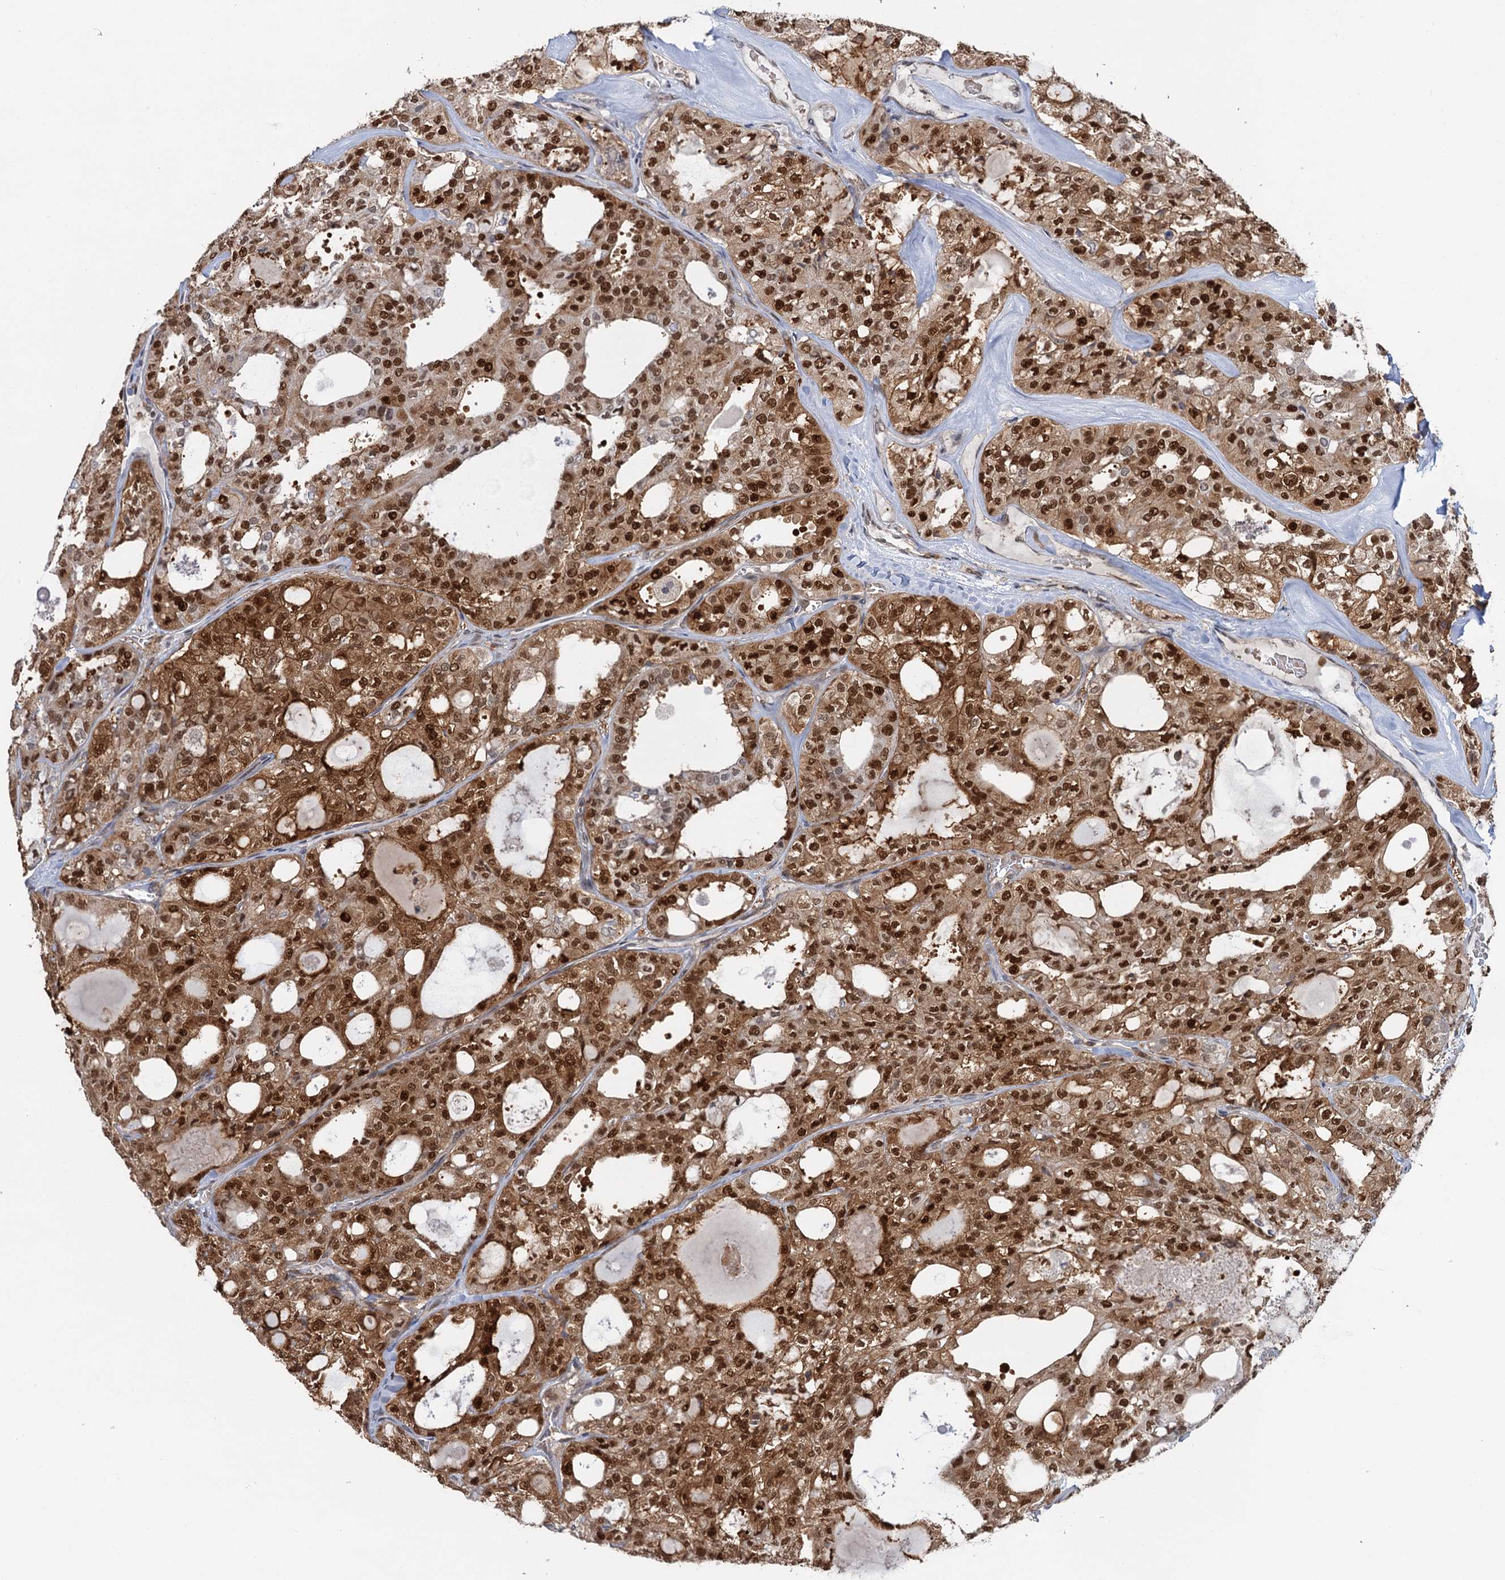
{"staining": {"intensity": "strong", "quantity": ">75%", "location": "cytoplasmic/membranous,nuclear"}, "tissue": "thyroid cancer", "cell_type": "Tumor cells", "image_type": "cancer", "snomed": [{"axis": "morphology", "description": "Follicular adenoma carcinoma, NOS"}, {"axis": "topography", "description": "Thyroid gland"}], "caption": "Thyroid cancer (follicular adenoma carcinoma) stained with a protein marker displays strong staining in tumor cells.", "gene": "ZNF609", "patient": {"sex": "male", "age": 75}}